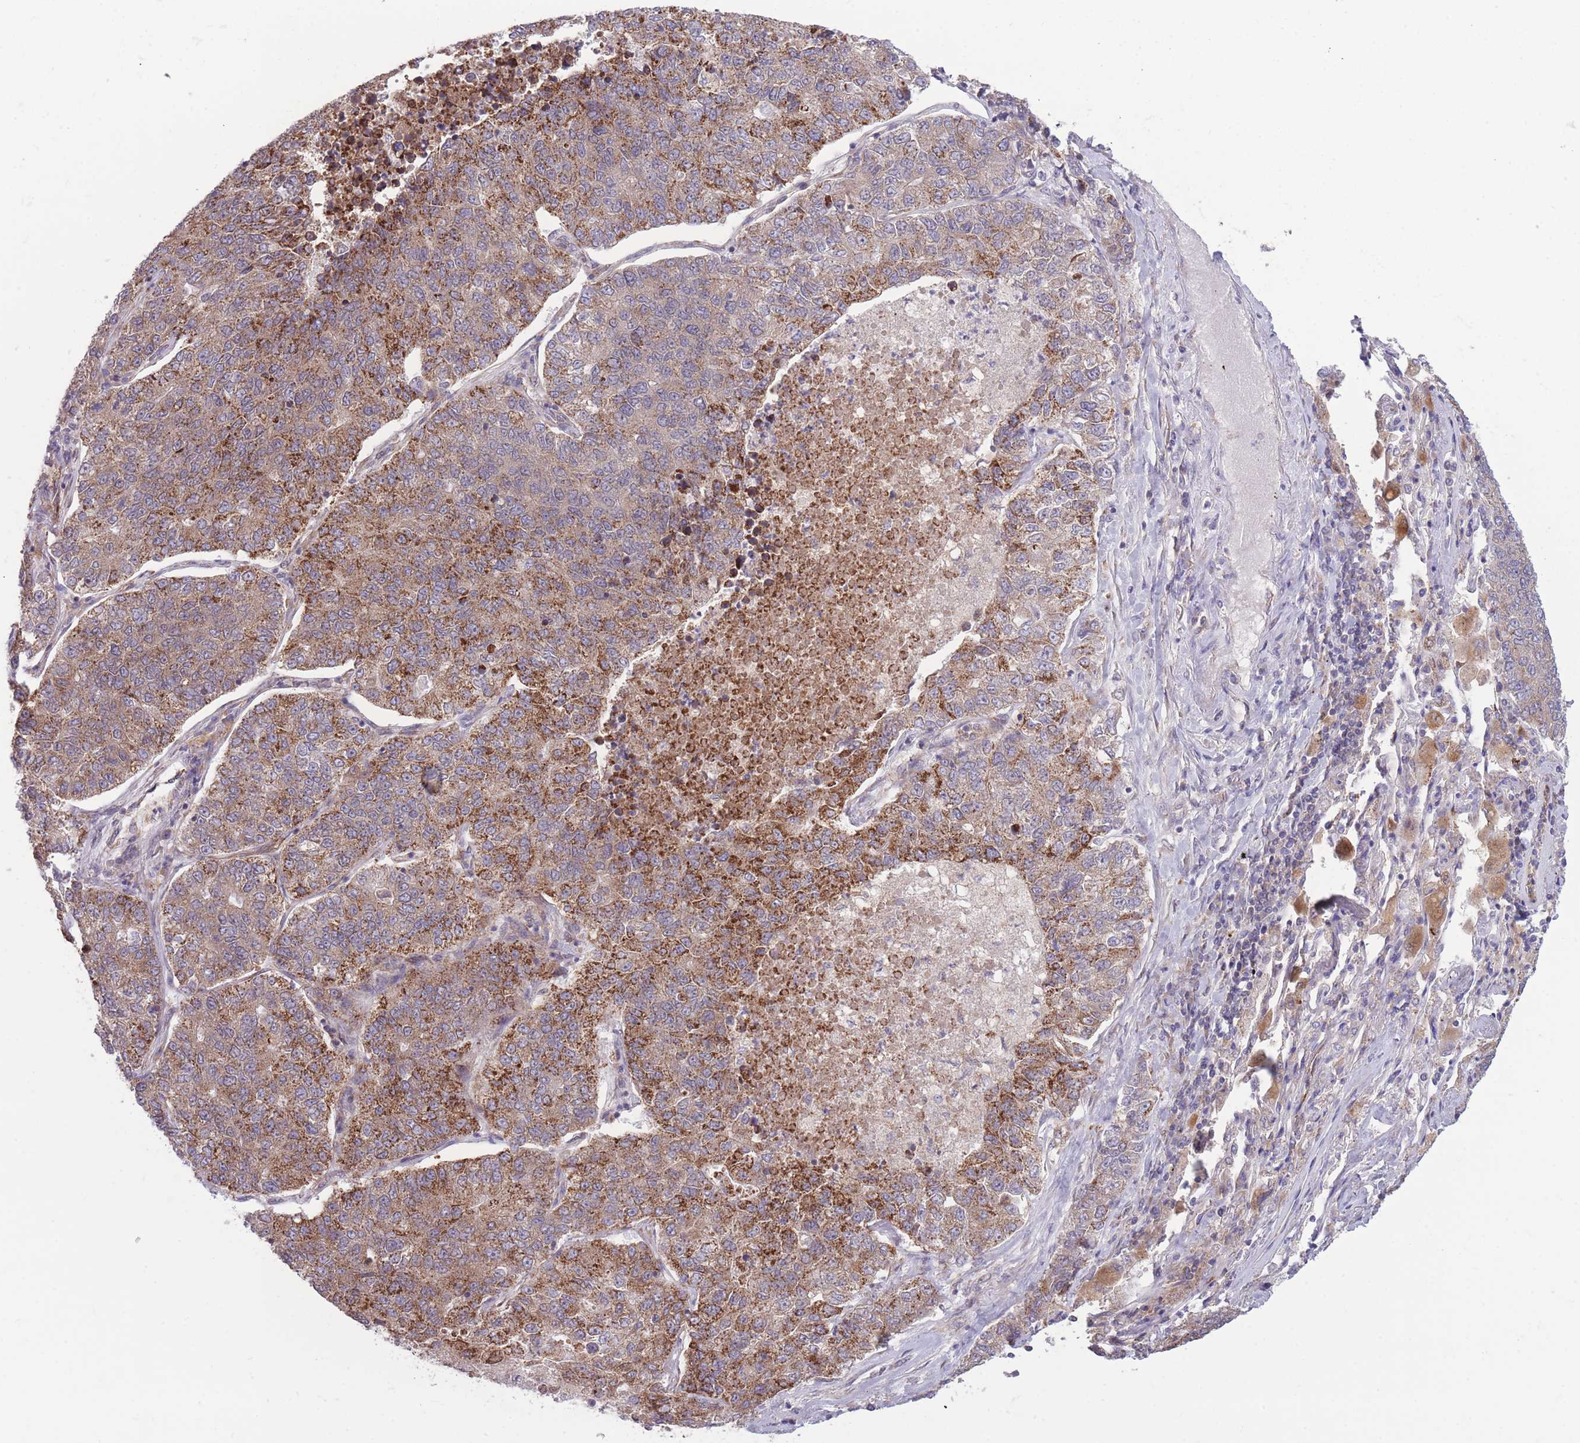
{"staining": {"intensity": "moderate", "quantity": "25%-75%", "location": "cytoplasmic/membranous"}, "tissue": "lung cancer", "cell_type": "Tumor cells", "image_type": "cancer", "snomed": [{"axis": "morphology", "description": "Adenocarcinoma, NOS"}, {"axis": "topography", "description": "Lung"}], "caption": "This is a micrograph of IHC staining of lung adenocarcinoma, which shows moderate staining in the cytoplasmic/membranous of tumor cells.", "gene": "CCT6B", "patient": {"sex": "male", "age": 49}}